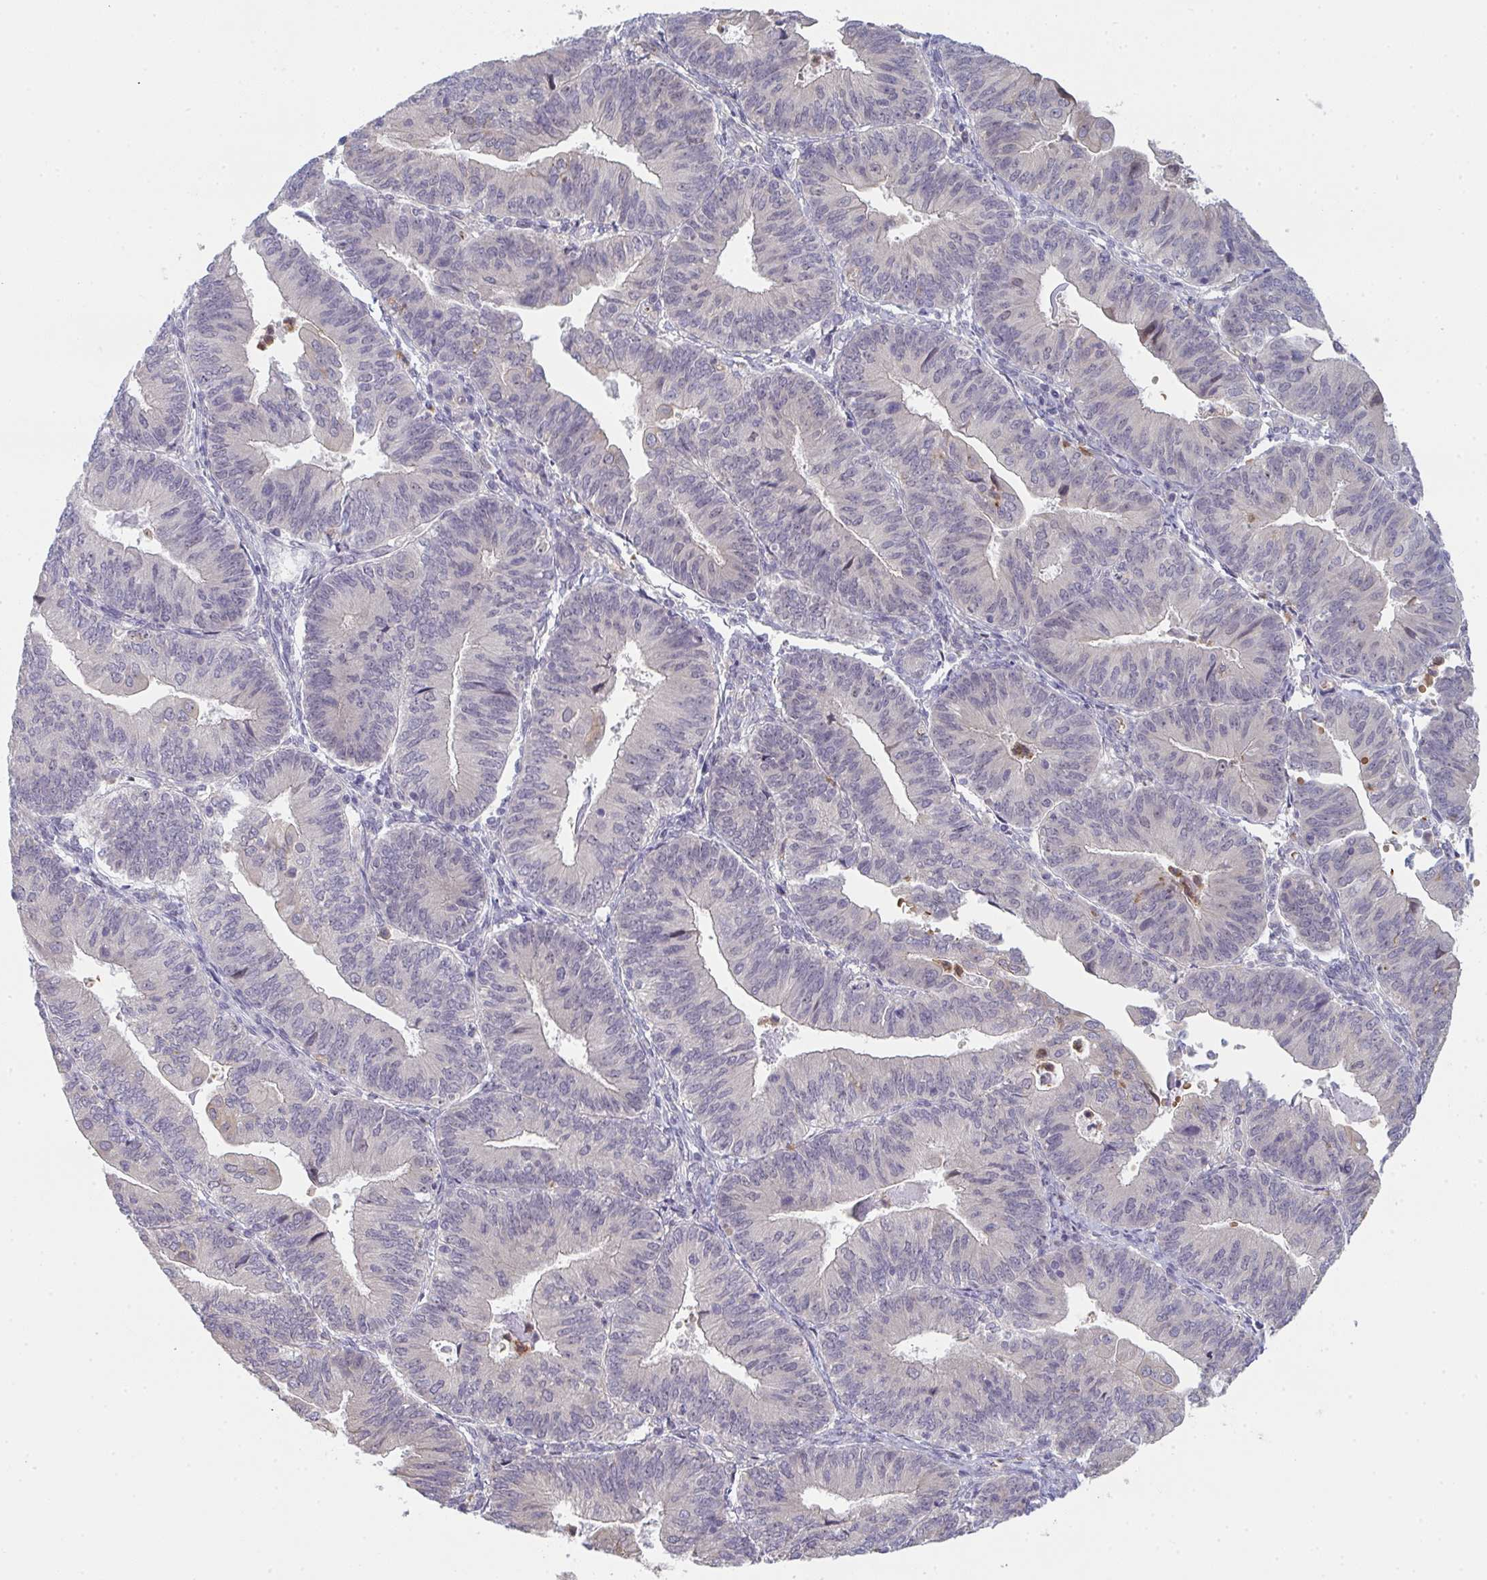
{"staining": {"intensity": "negative", "quantity": "none", "location": "none"}, "tissue": "endometrial cancer", "cell_type": "Tumor cells", "image_type": "cancer", "snomed": [{"axis": "morphology", "description": "Adenocarcinoma, NOS"}, {"axis": "topography", "description": "Endometrium"}], "caption": "Immunohistochemistry histopathology image of adenocarcinoma (endometrial) stained for a protein (brown), which displays no positivity in tumor cells. The staining was performed using DAB (3,3'-diaminobenzidine) to visualize the protein expression in brown, while the nuclei were stained in blue with hematoxylin (Magnification: 20x).", "gene": "RIOK1", "patient": {"sex": "female", "age": 65}}